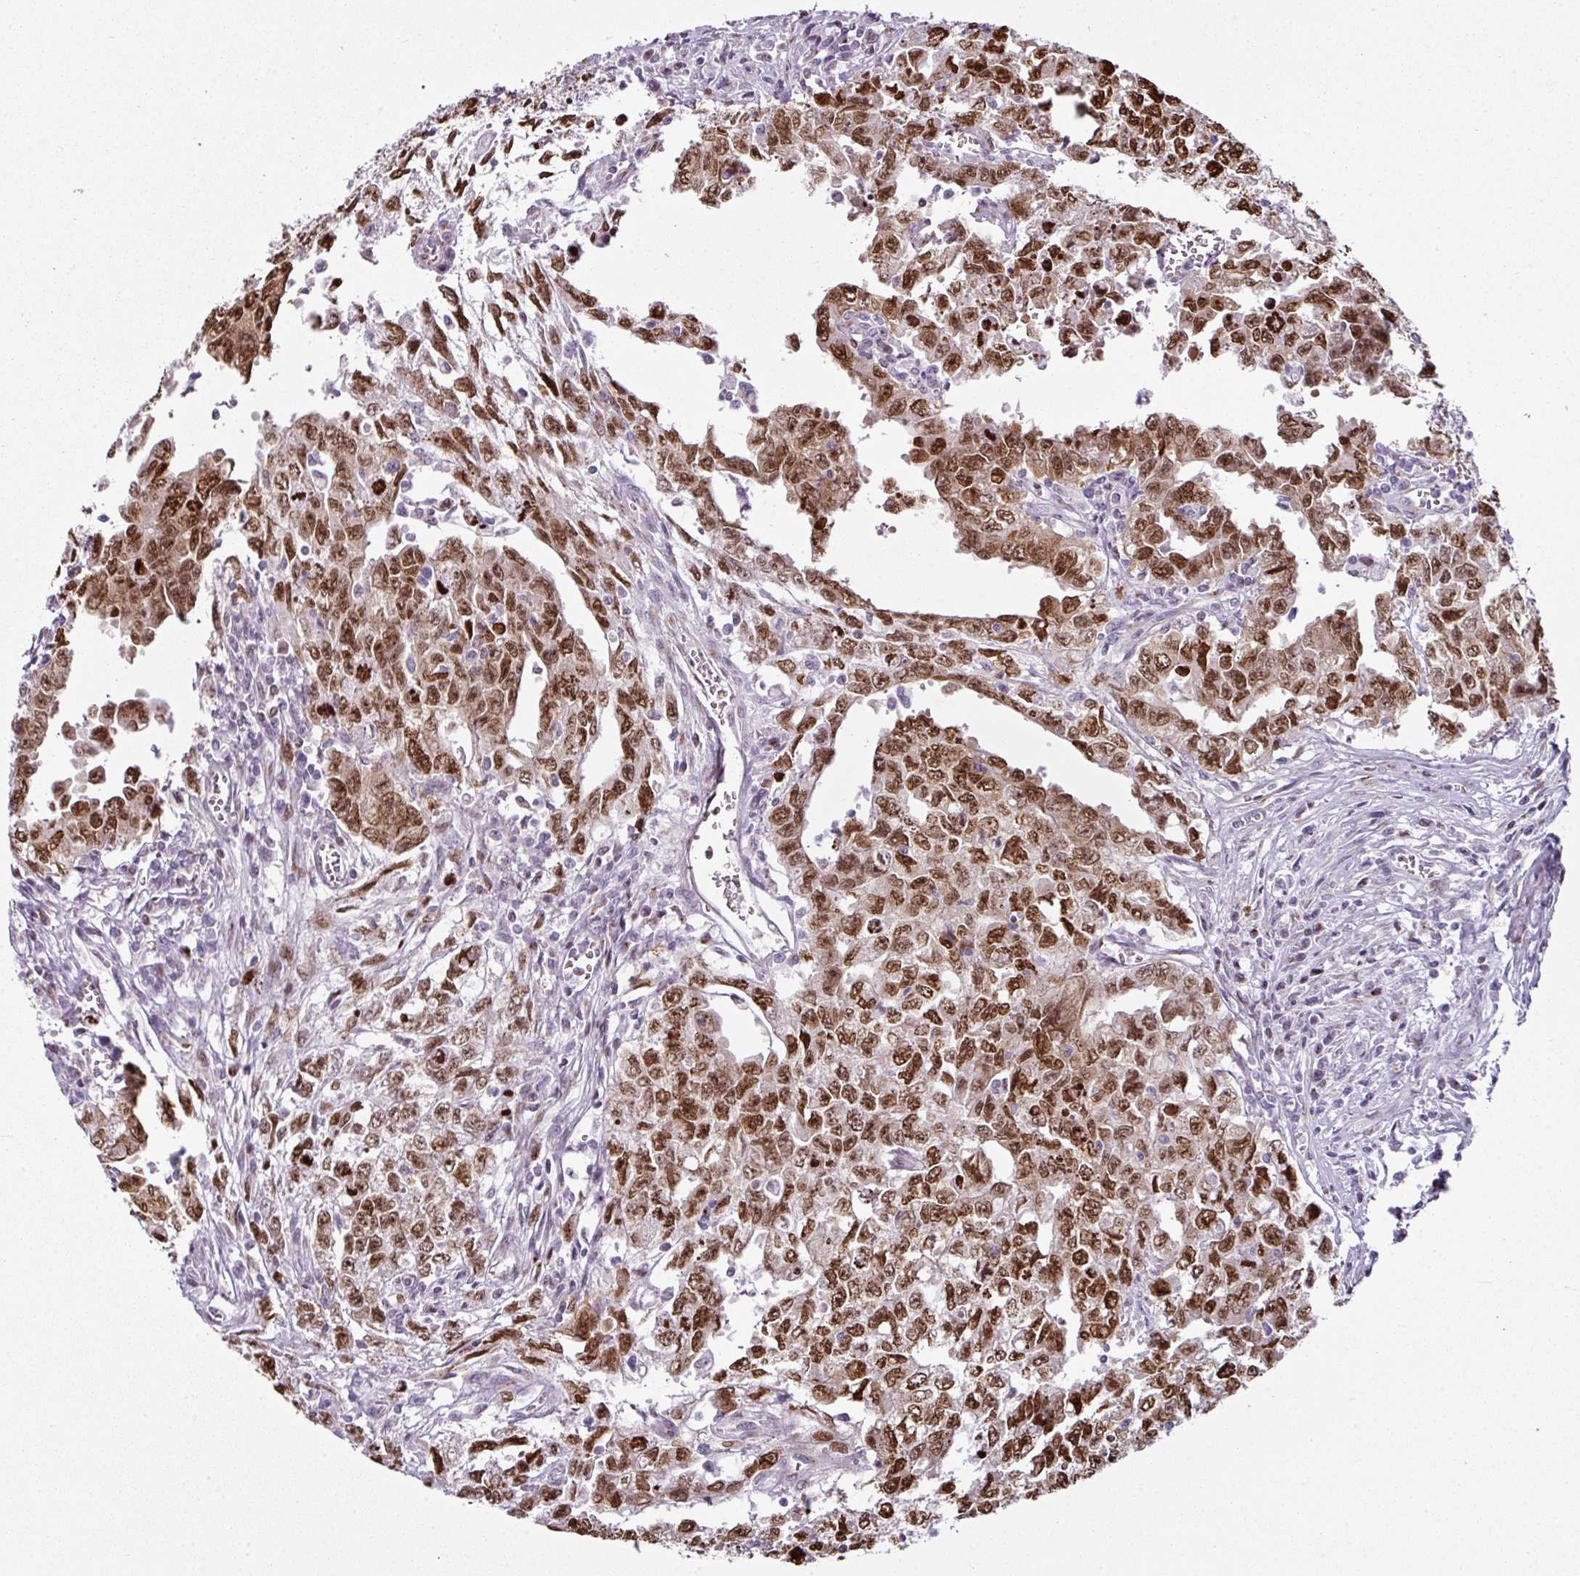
{"staining": {"intensity": "strong", "quantity": ">75%", "location": "nuclear"}, "tissue": "testis cancer", "cell_type": "Tumor cells", "image_type": "cancer", "snomed": [{"axis": "morphology", "description": "Carcinoma, Embryonal, NOS"}, {"axis": "topography", "description": "Testis"}], "caption": "Immunohistochemical staining of embryonal carcinoma (testis) reveals high levels of strong nuclear protein staining in about >75% of tumor cells. The protein of interest is stained brown, and the nuclei are stained in blue (DAB (3,3'-diaminobenzidine) IHC with brightfield microscopy, high magnification).", "gene": "SYT8", "patient": {"sex": "male", "age": 24}}